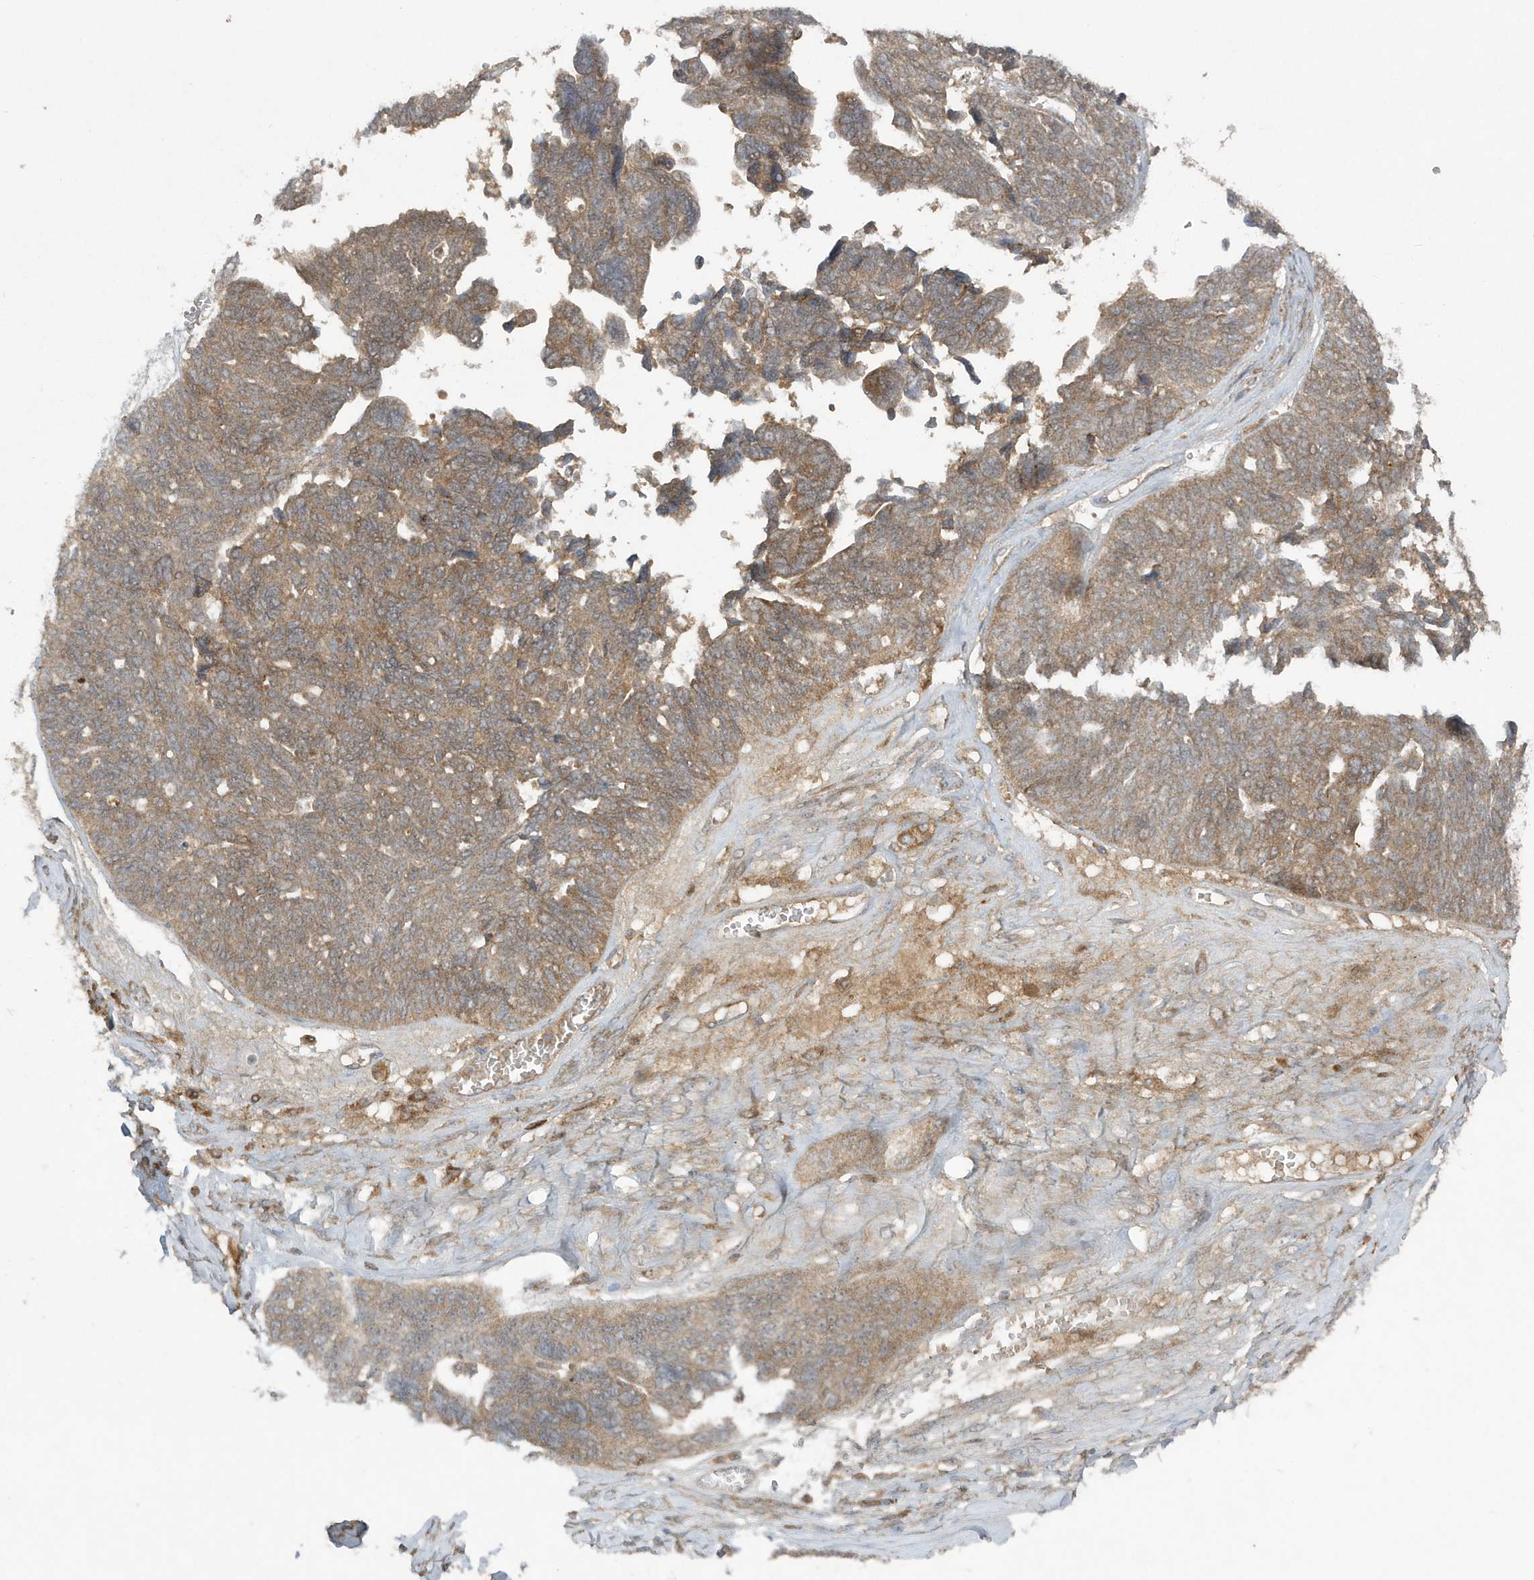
{"staining": {"intensity": "moderate", "quantity": ">75%", "location": "cytoplasmic/membranous"}, "tissue": "ovarian cancer", "cell_type": "Tumor cells", "image_type": "cancer", "snomed": [{"axis": "morphology", "description": "Cystadenocarcinoma, serous, NOS"}, {"axis": "topography", "description": "Ovary"}], "caption": "There is medium levels of moderate cytoplasmic/membranous staining in tumor cells of ovarian cancer, as demonstrated by immunohistochemical staining (brown color).", "gene": "C1RL", "patient": {"sex": "female", "age": 79}}